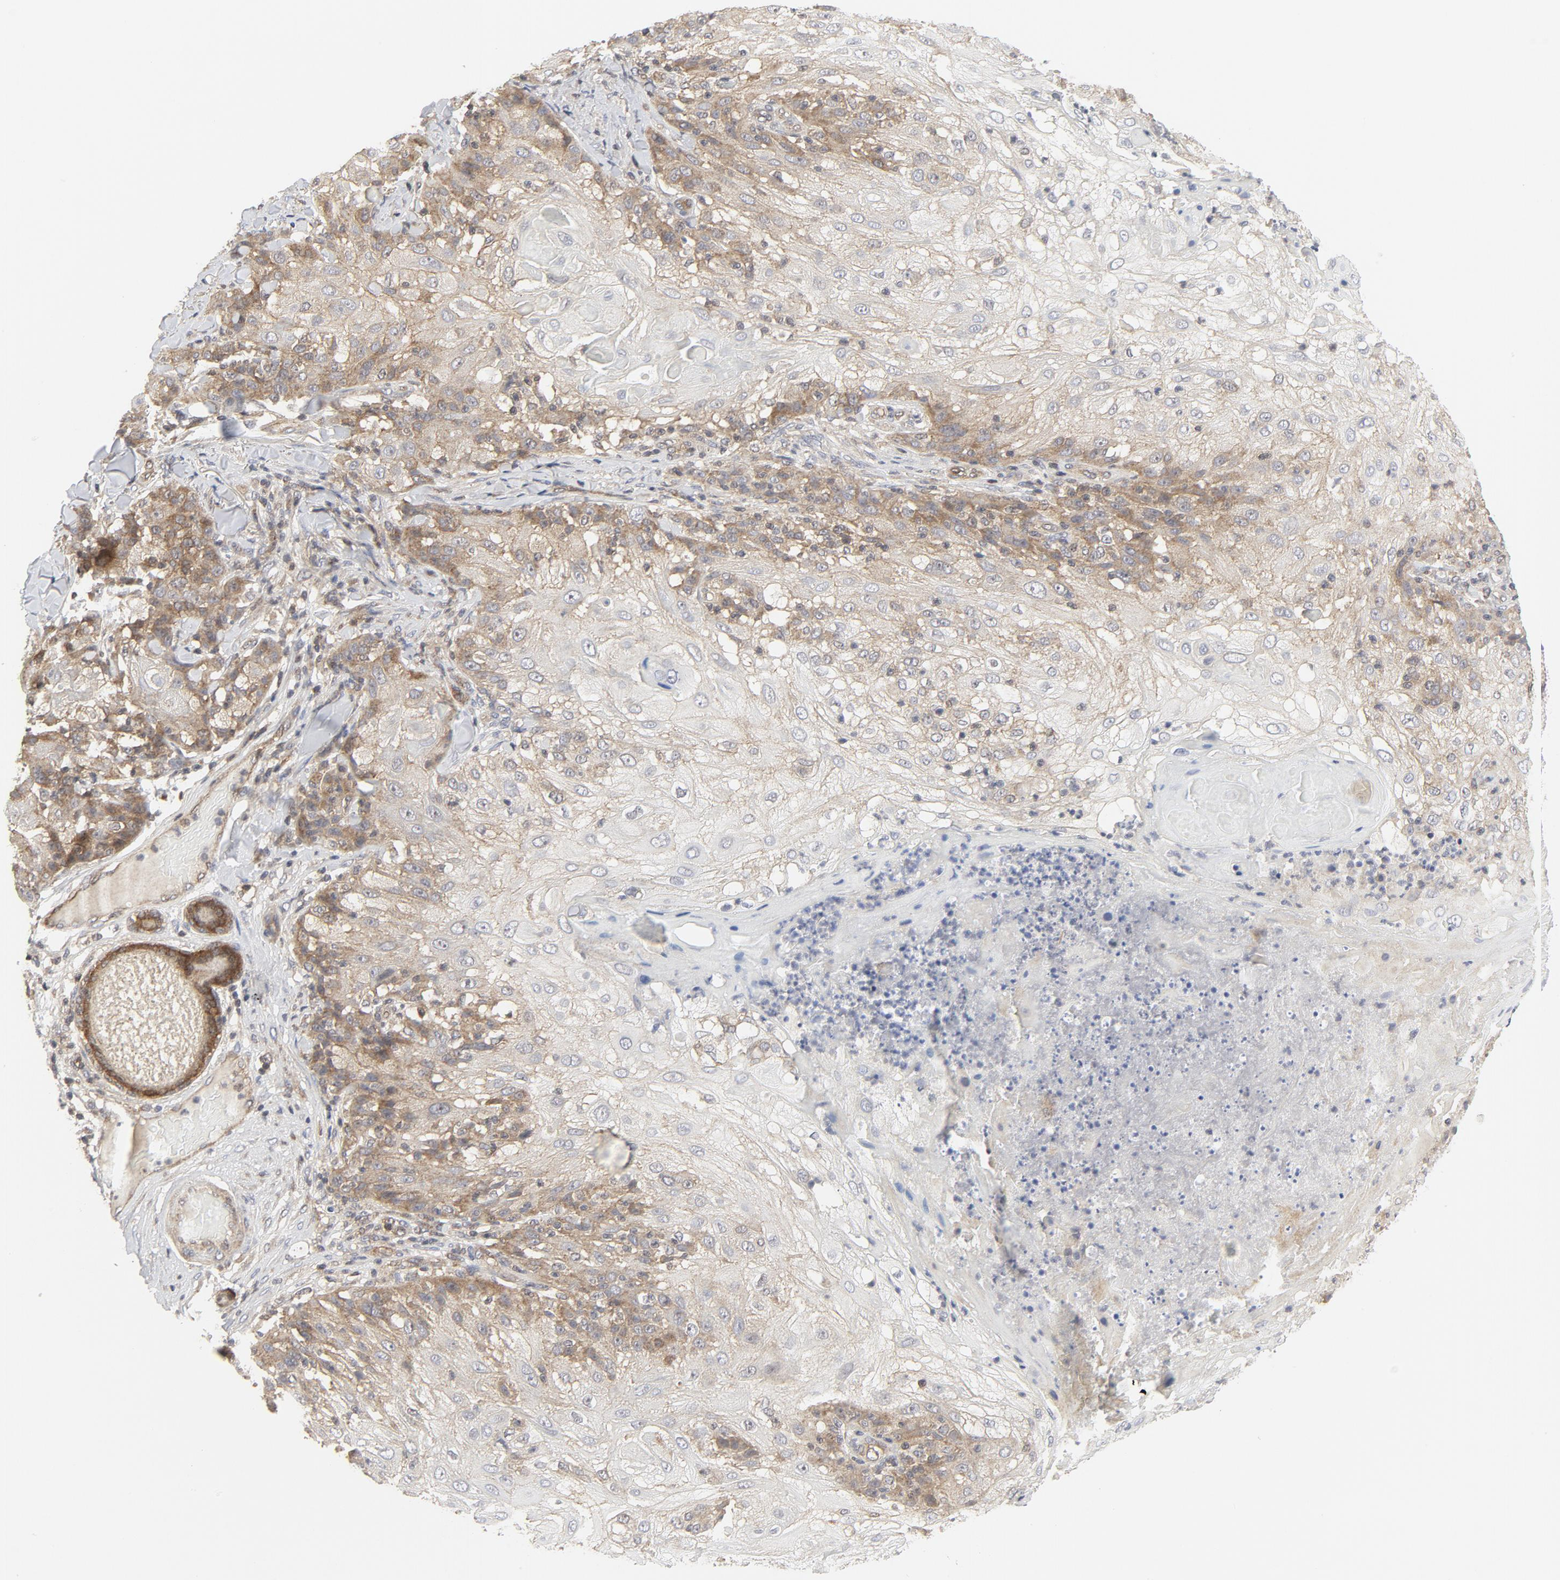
{"staining": {"intensity": "weak", "quantity": "25%-75%", "location": "cytoplasmic/membranous"}, "tissue": "skin cancer", "cell_type": "Tumor cells", "image_type": "cancer", "snomed": [{"axis": "morphology", "description": "Normal tissue, NOS"}, {"axis": "morphology", "description": "Squamous cell carcinoma, NOS"}, {"axis": "topography", "description": "Skin"}], "caption": "IHC staining of skin cancer, which reveals low levels of weak cytoplasmic/membranous staining in about 25%-75% of tumor cells indicating weak cytoplasmic/membranous protein positivity. The staining was performed using DAB (brown) for protein detection and nuclei were counterstained in hematoxylin (blue).", "gene": "MAP2K7", "patient": {"sex": "female", "age": 83}}